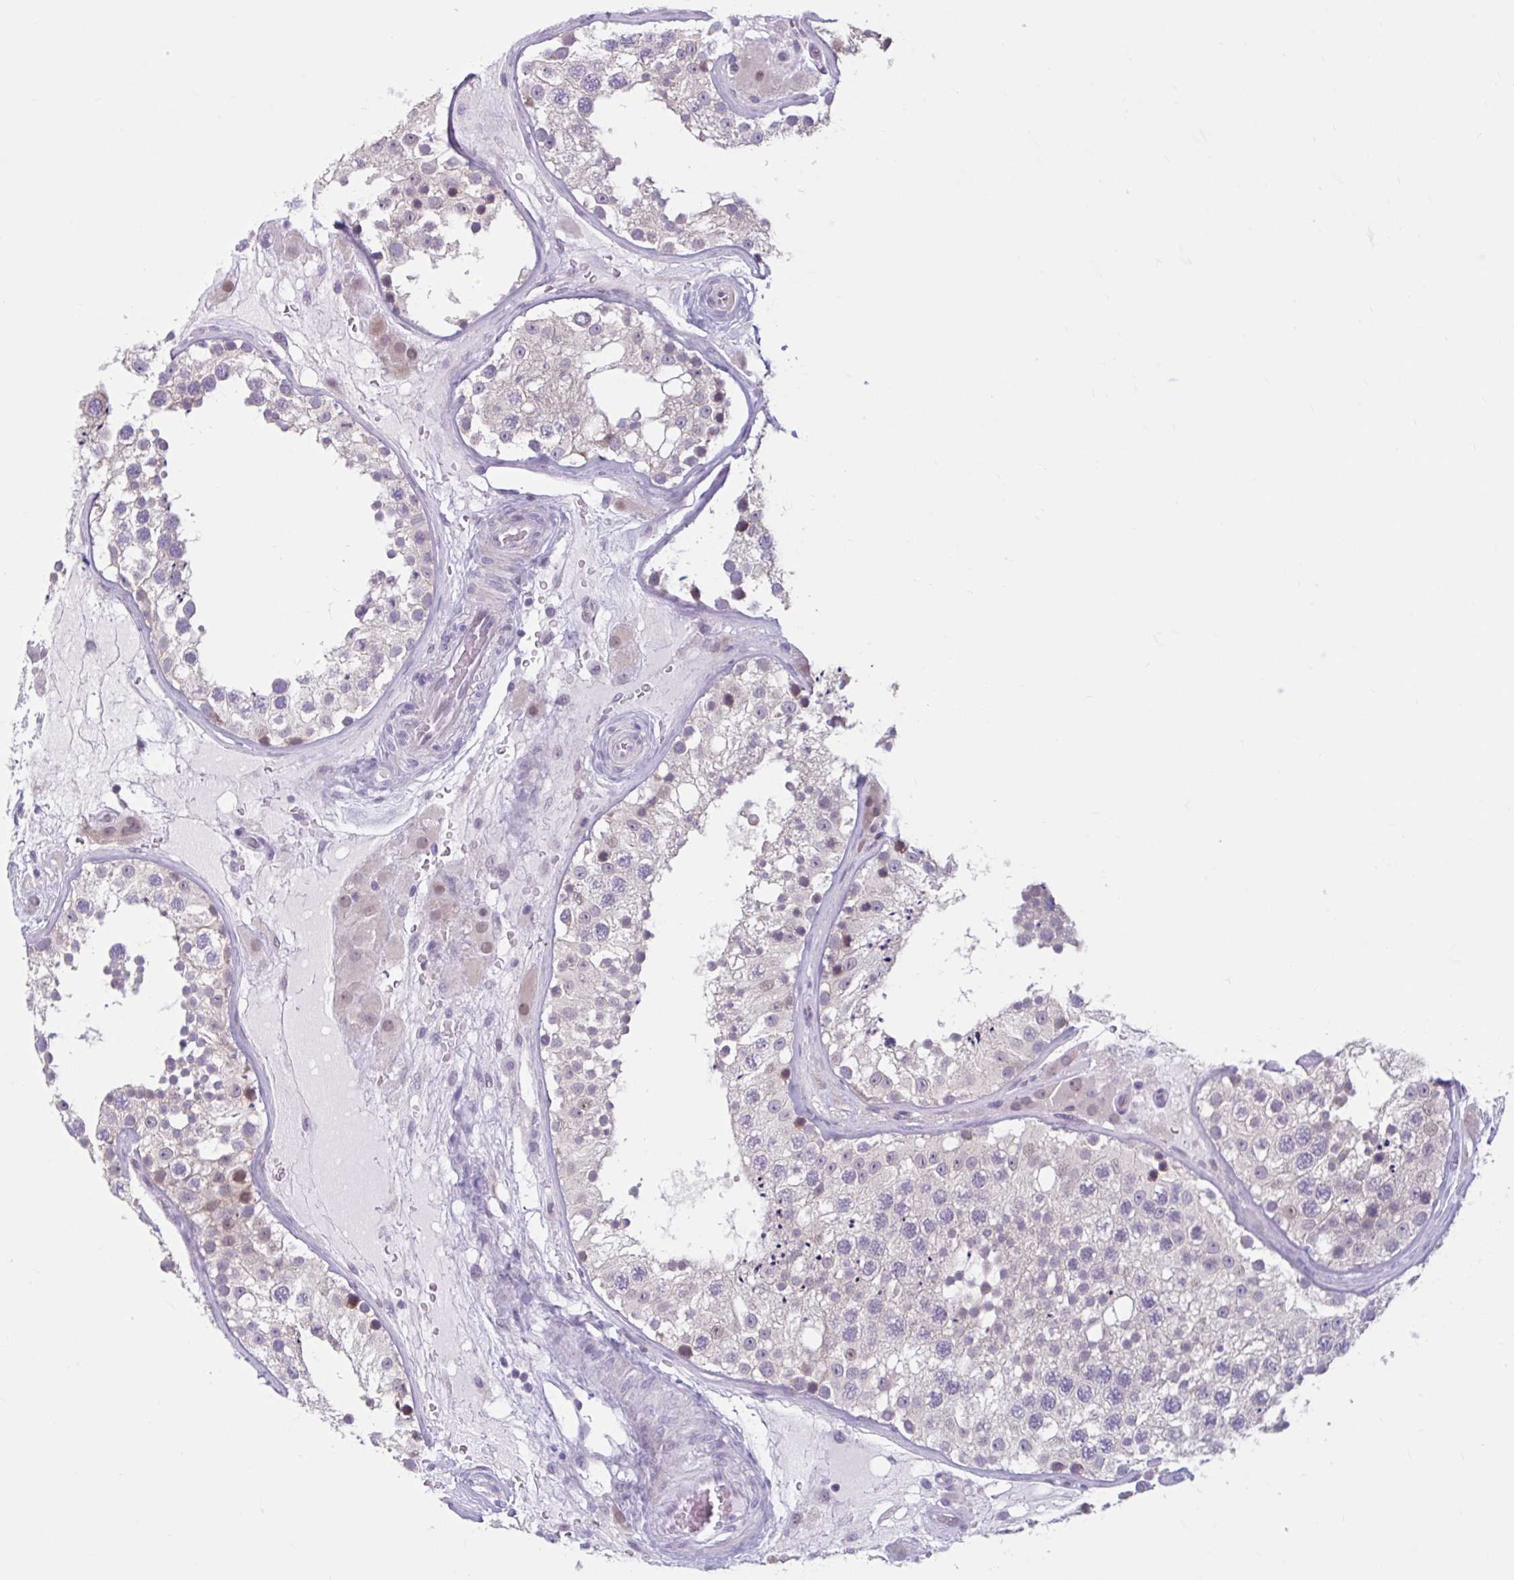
{"staining": {"intensity": "weak", "quantity": "<25%", "location": "nuclear"}, "tissue": "testis", "cell_type": "Cells in seminiferous ducts", "image_type": "normal", "snomed": [{"axis": "morphology", "description": "Normal tissue, NOS"}, {"axis": "topography", "description": "Testis"}], "caption": "The IHC micrograph has no significant expression in cells in seminiferous ducts of testis. (Brightfield microscopy of DAB (3,3'-diaminobenzidine) immunohistochemistry (IHC) at high magnification).", "gene": "FAM153A", "patient": {"sex": "male", "age": 26}}